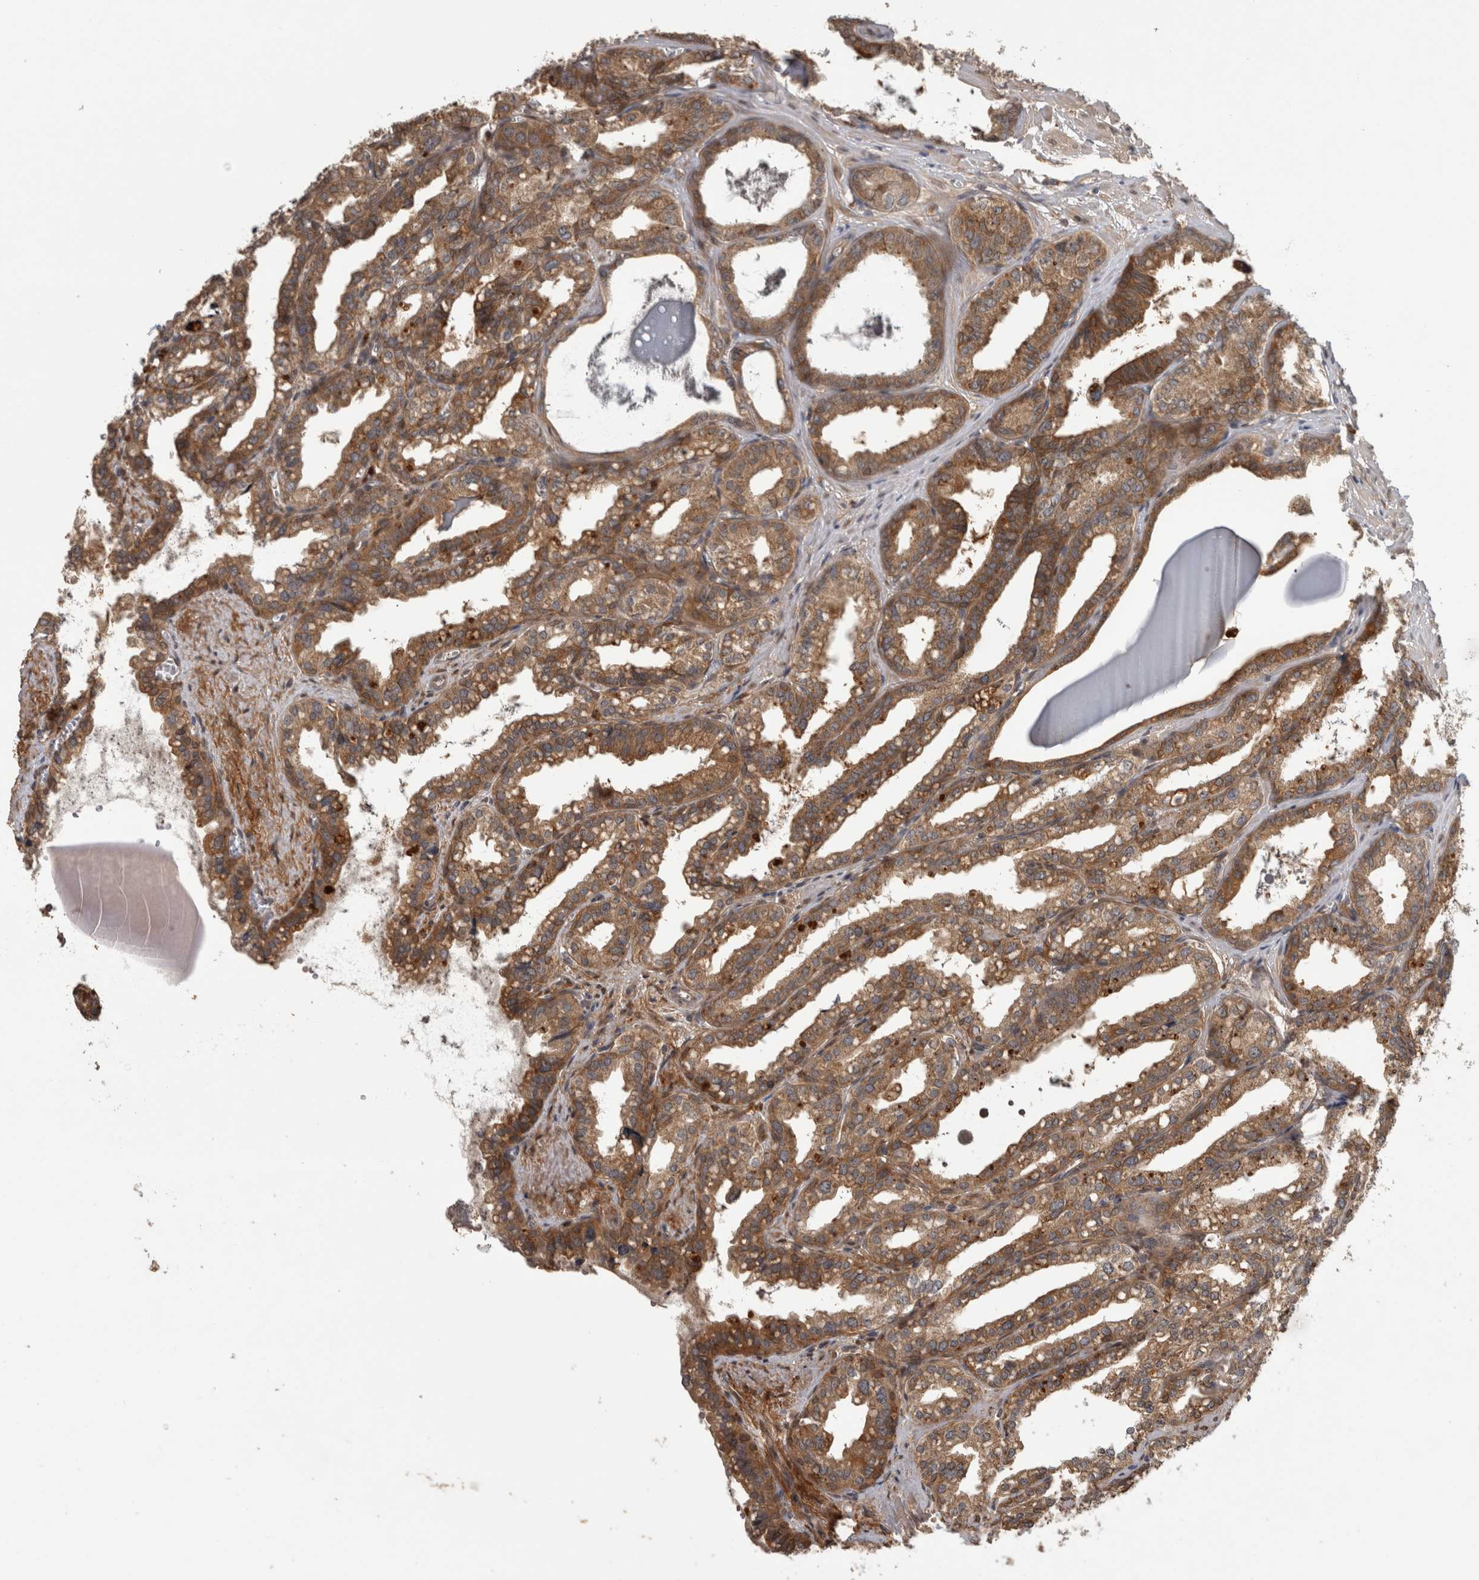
{"staining": {"intensity": "moderate", "quantity": ">75%", "location": "cytoplasmic/membranous"}, "tissue": "seminal vesicle", "cell_type": "Glandular cells", "image_type": "normal", "snomed": [{"axis": "morphology", "description": "Normal tissue, NOS"}, {"axis": "topography", "description": "Prostate"}, {"axis": "topography", "description": "Seminal veicle"}], "caption": "Approximately >75% of glandular cells in unremarkable seminal vesicle display moderate cytoplasmic/membranous protein expression as visualized by brown immunohistochemical staining.", "gene": "TRMT61B", "patient": {"sex": "male", "age": 51}}